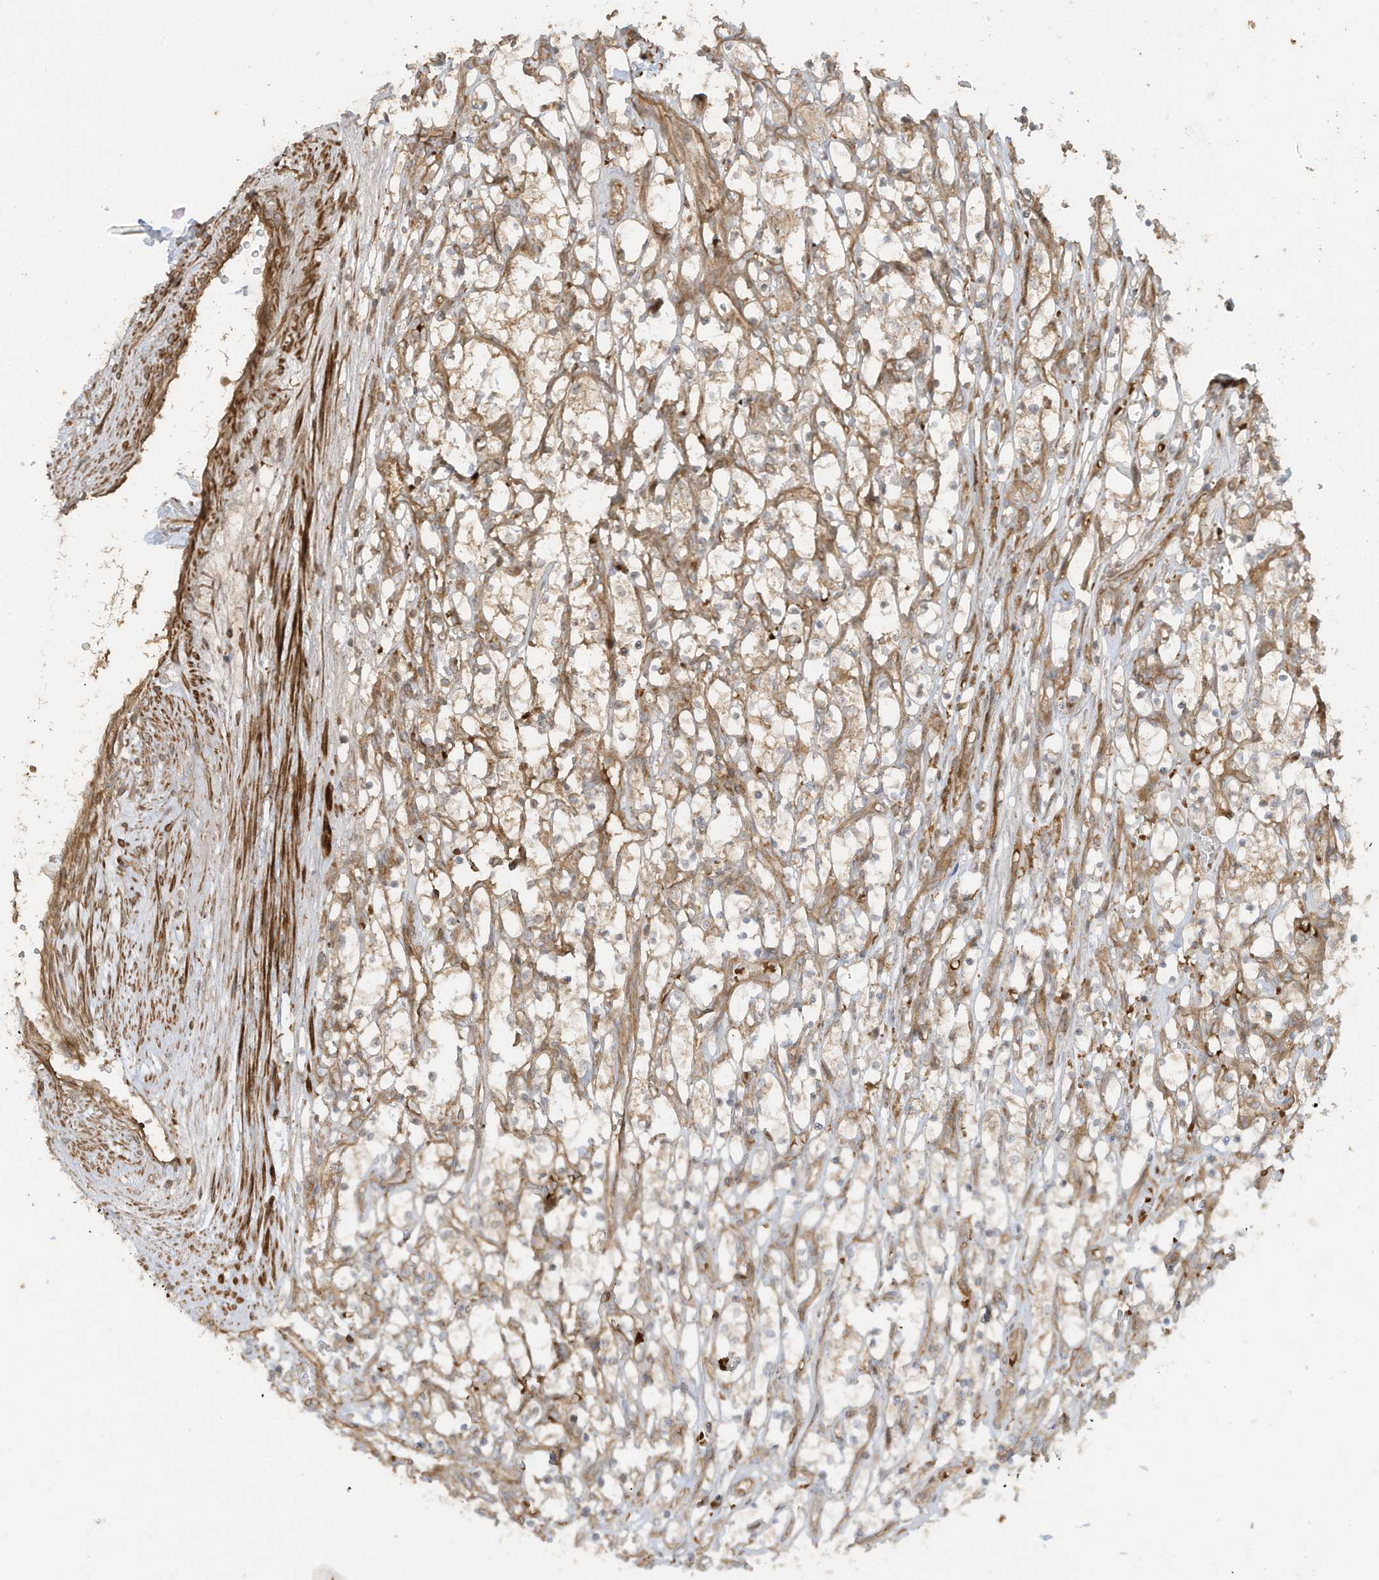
{"staining": {"intensity": "weak", "quantity": "25%-75%", "location": "cytoplasmic/membranous"}, "tissue": "renal cancer", "cell_type": "Tumor cells", "image_type": "cancer", "snomed": [{"axis": "morphology", "description": "Adenocarcinoma, NOS"}, {"axis": "topography", "description": "Kidney"}], "caption": "A high-resolution histopathology image shows IHC staining of renal cancer, which demonstrates weak cytoplasmic/membranous expression in approximately 25%-75% of tumor cells.", "gene": "ENTR1", "patient": {"sex": "female", "age": 69}}